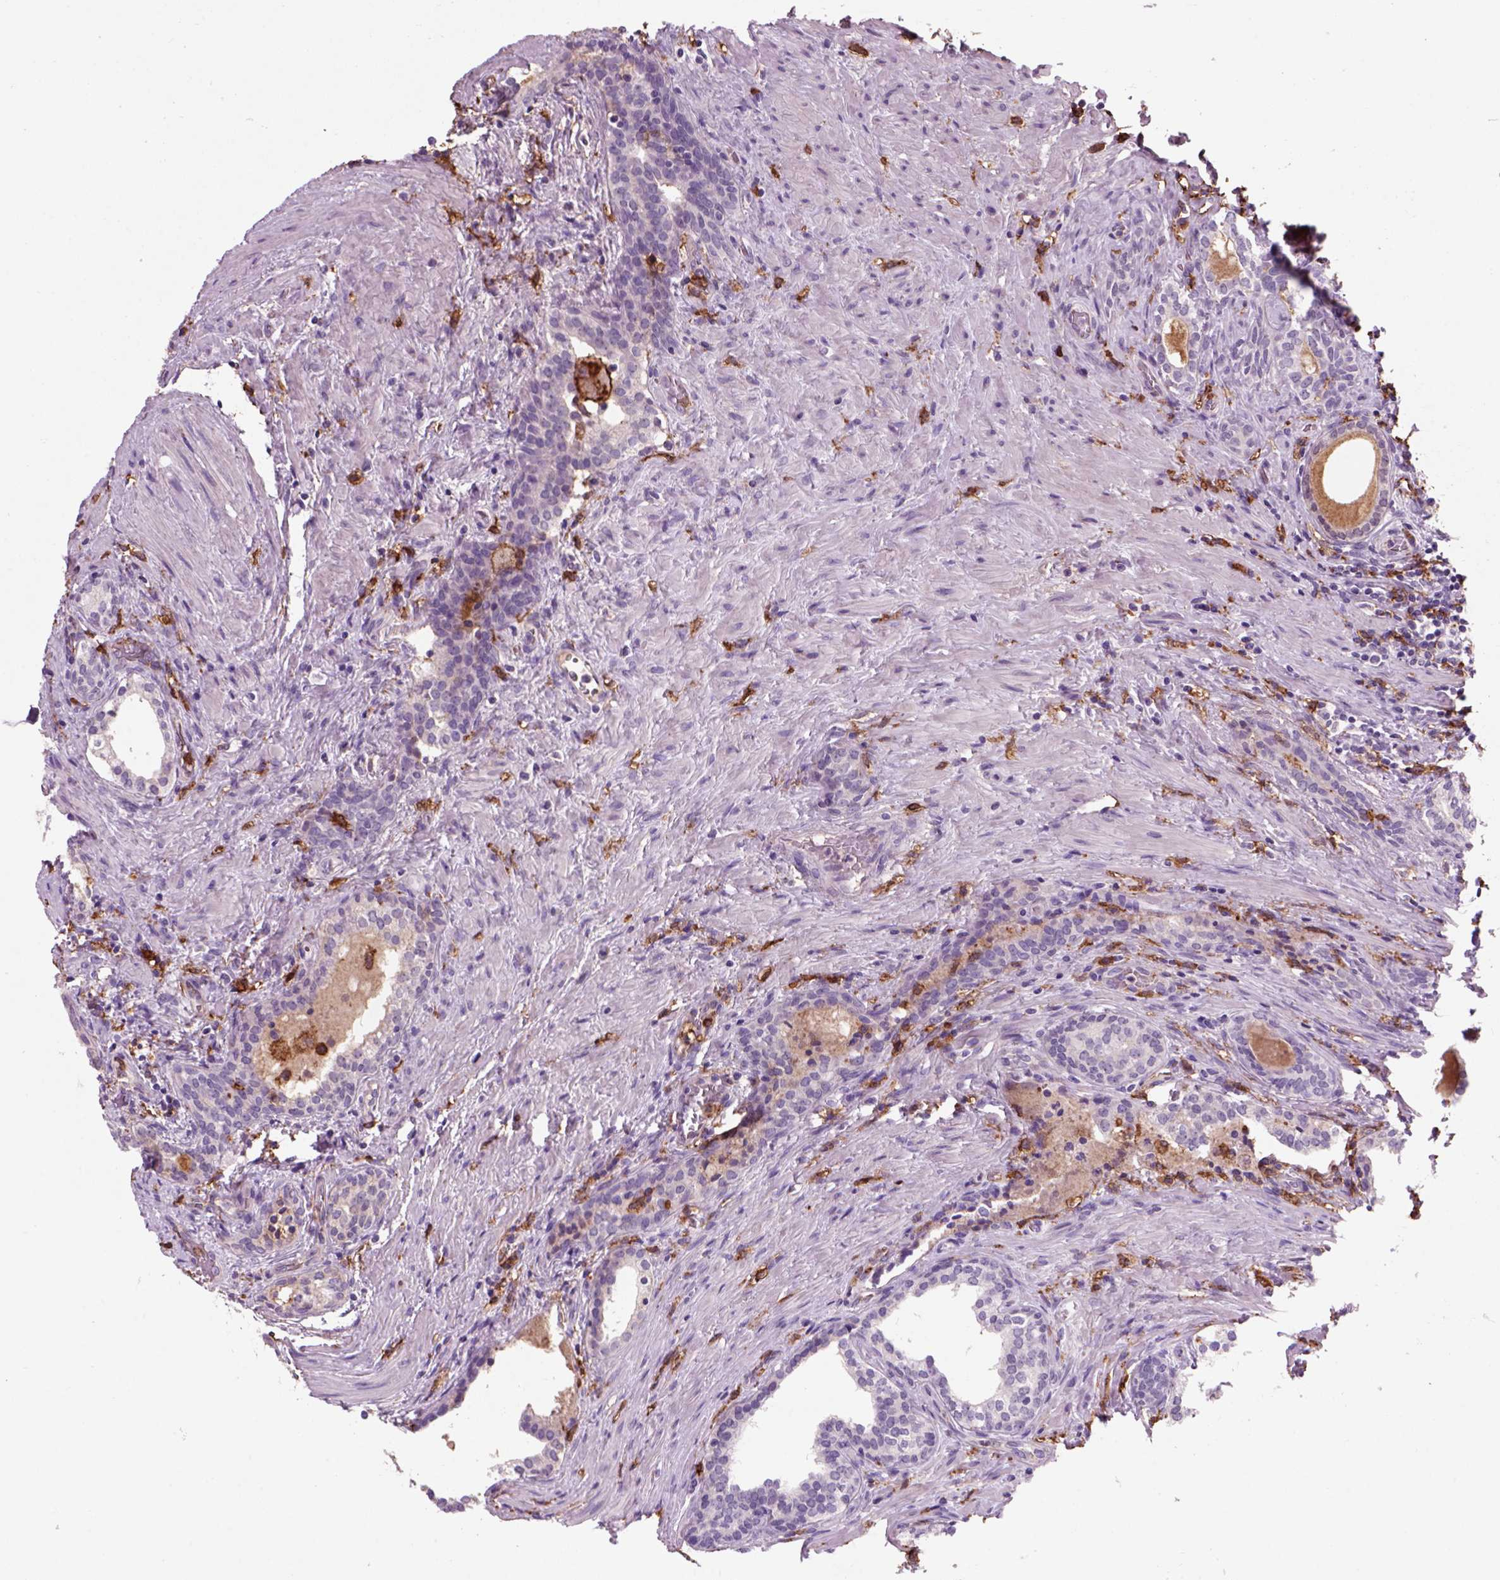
{"staining": {"intensity": "negative", "quantity": "none", "location": "none"}, "tissue": "prostate cancer", "cell_type": "Tumor cells", "image_type": "cancer", "snomed": [{"axis": "morphology", "description": "Adenocarcinoma, NOS"}, {"axis": "morphology", "description": "Adenocarcinoma, High grade"}, {"axis": "topography", "description": "Prostate"}], "caption": "Immunohistochemical staining of human adenocarcinoma (prostate) reveals no significant positivity in tumor cells.", "gene": "CD14", "patient": {"sex": "male", "age": 61}}